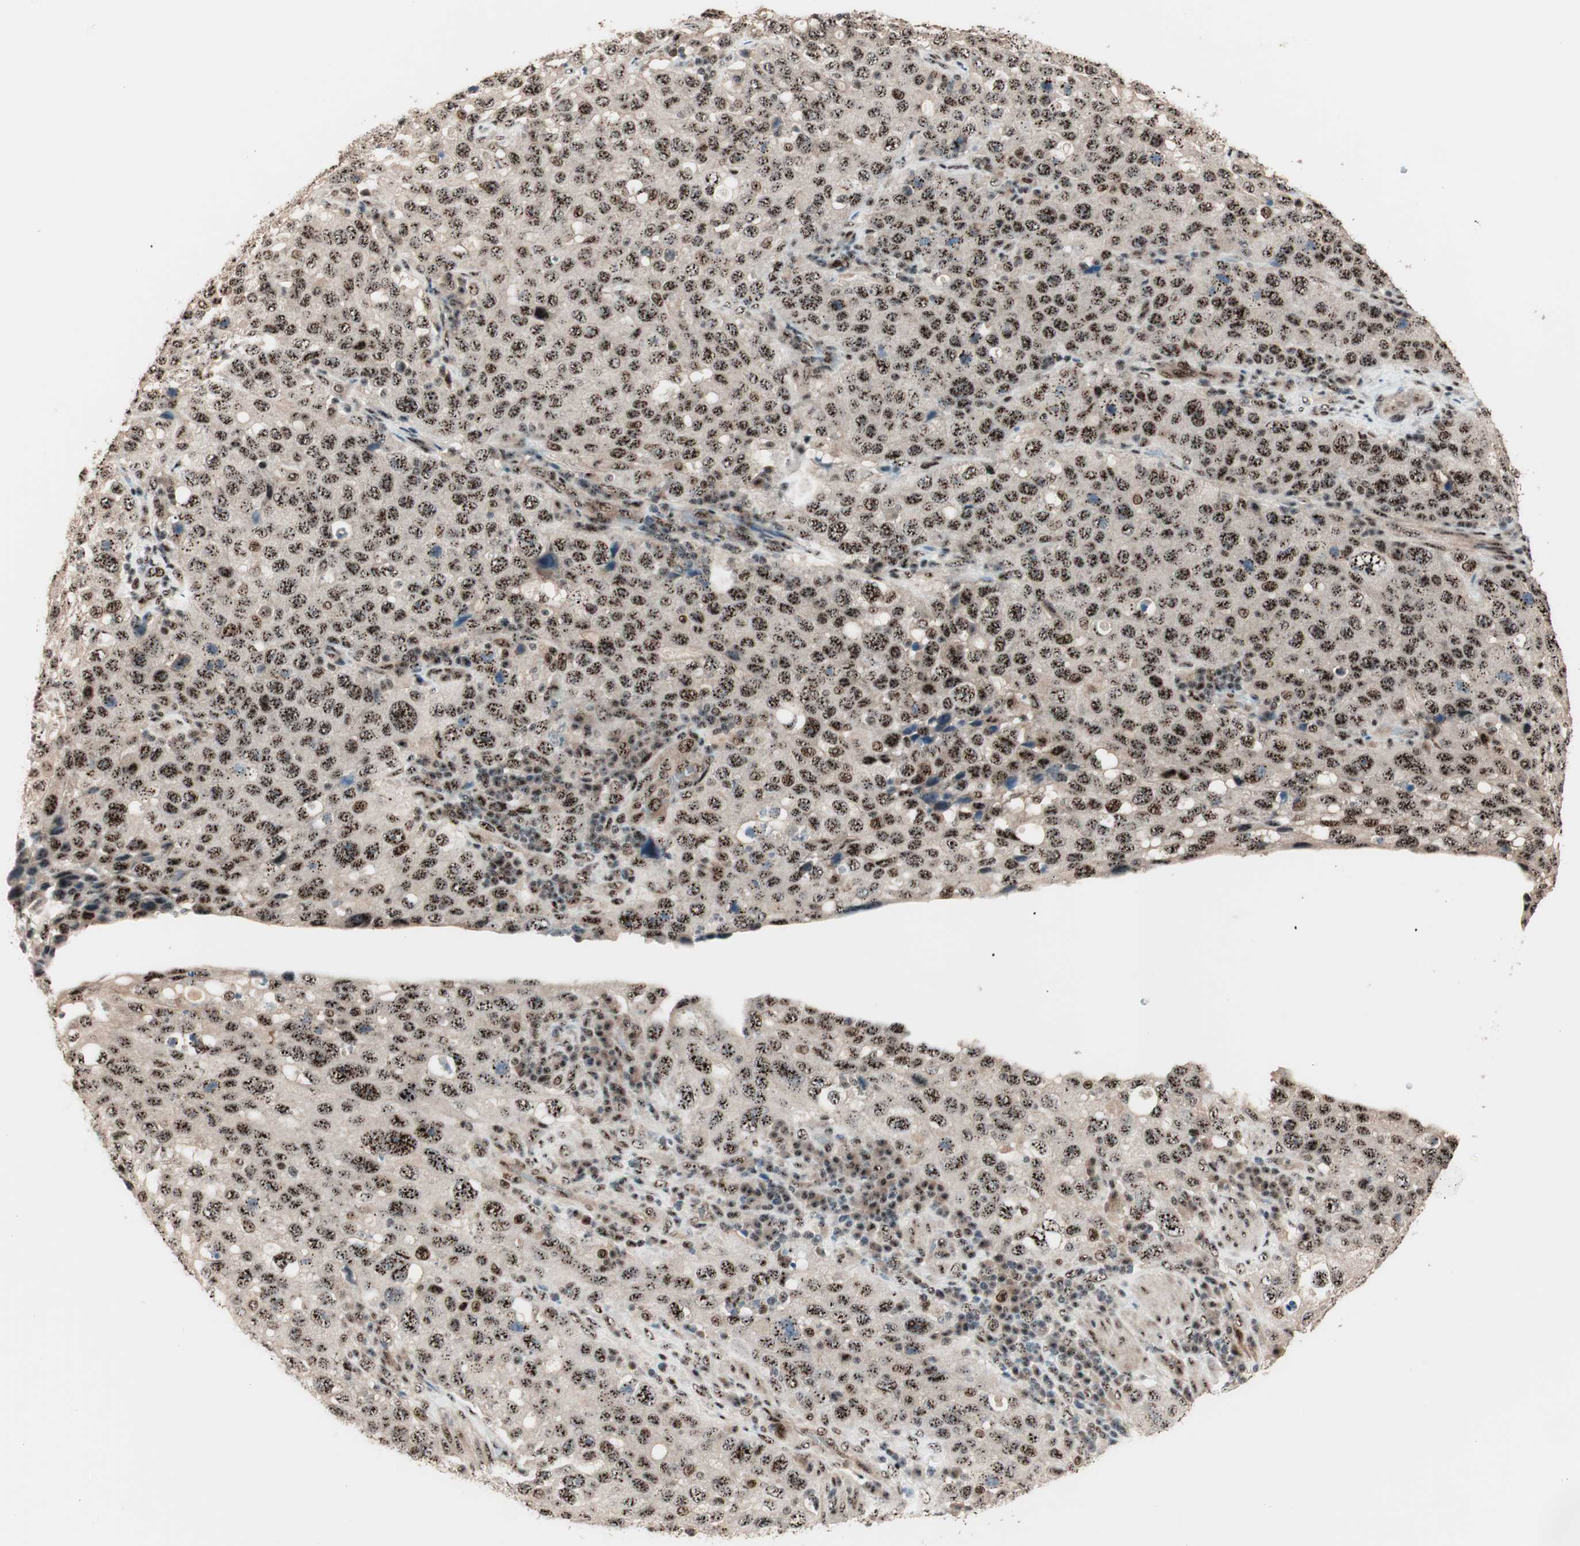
{"staining": {"intensity": "strong", "quantity": ">75%", "location": "cytoplasmic/membranous,nuclear"}, "tissue": "stomach cancer", "cell_type": "Tumor cells", "image_type": "cancer", "snomed": [{"axis": "morphology", "description": "Normal tissue, NOS"}, {"axis": "morphology", "description": "Adenocarcinoma, NOS"}, {"axis": "topography", "description": "Stomach"}], "caption": "Stomach cancer (adenocarcinoma) stained with a brown dye shows strong cytoplasmic/membranous and nuclear positive staining in approximately >75% of tumor cells.", "gene": "NR5A2", "patient": {"sex": "male", "age": 48}}